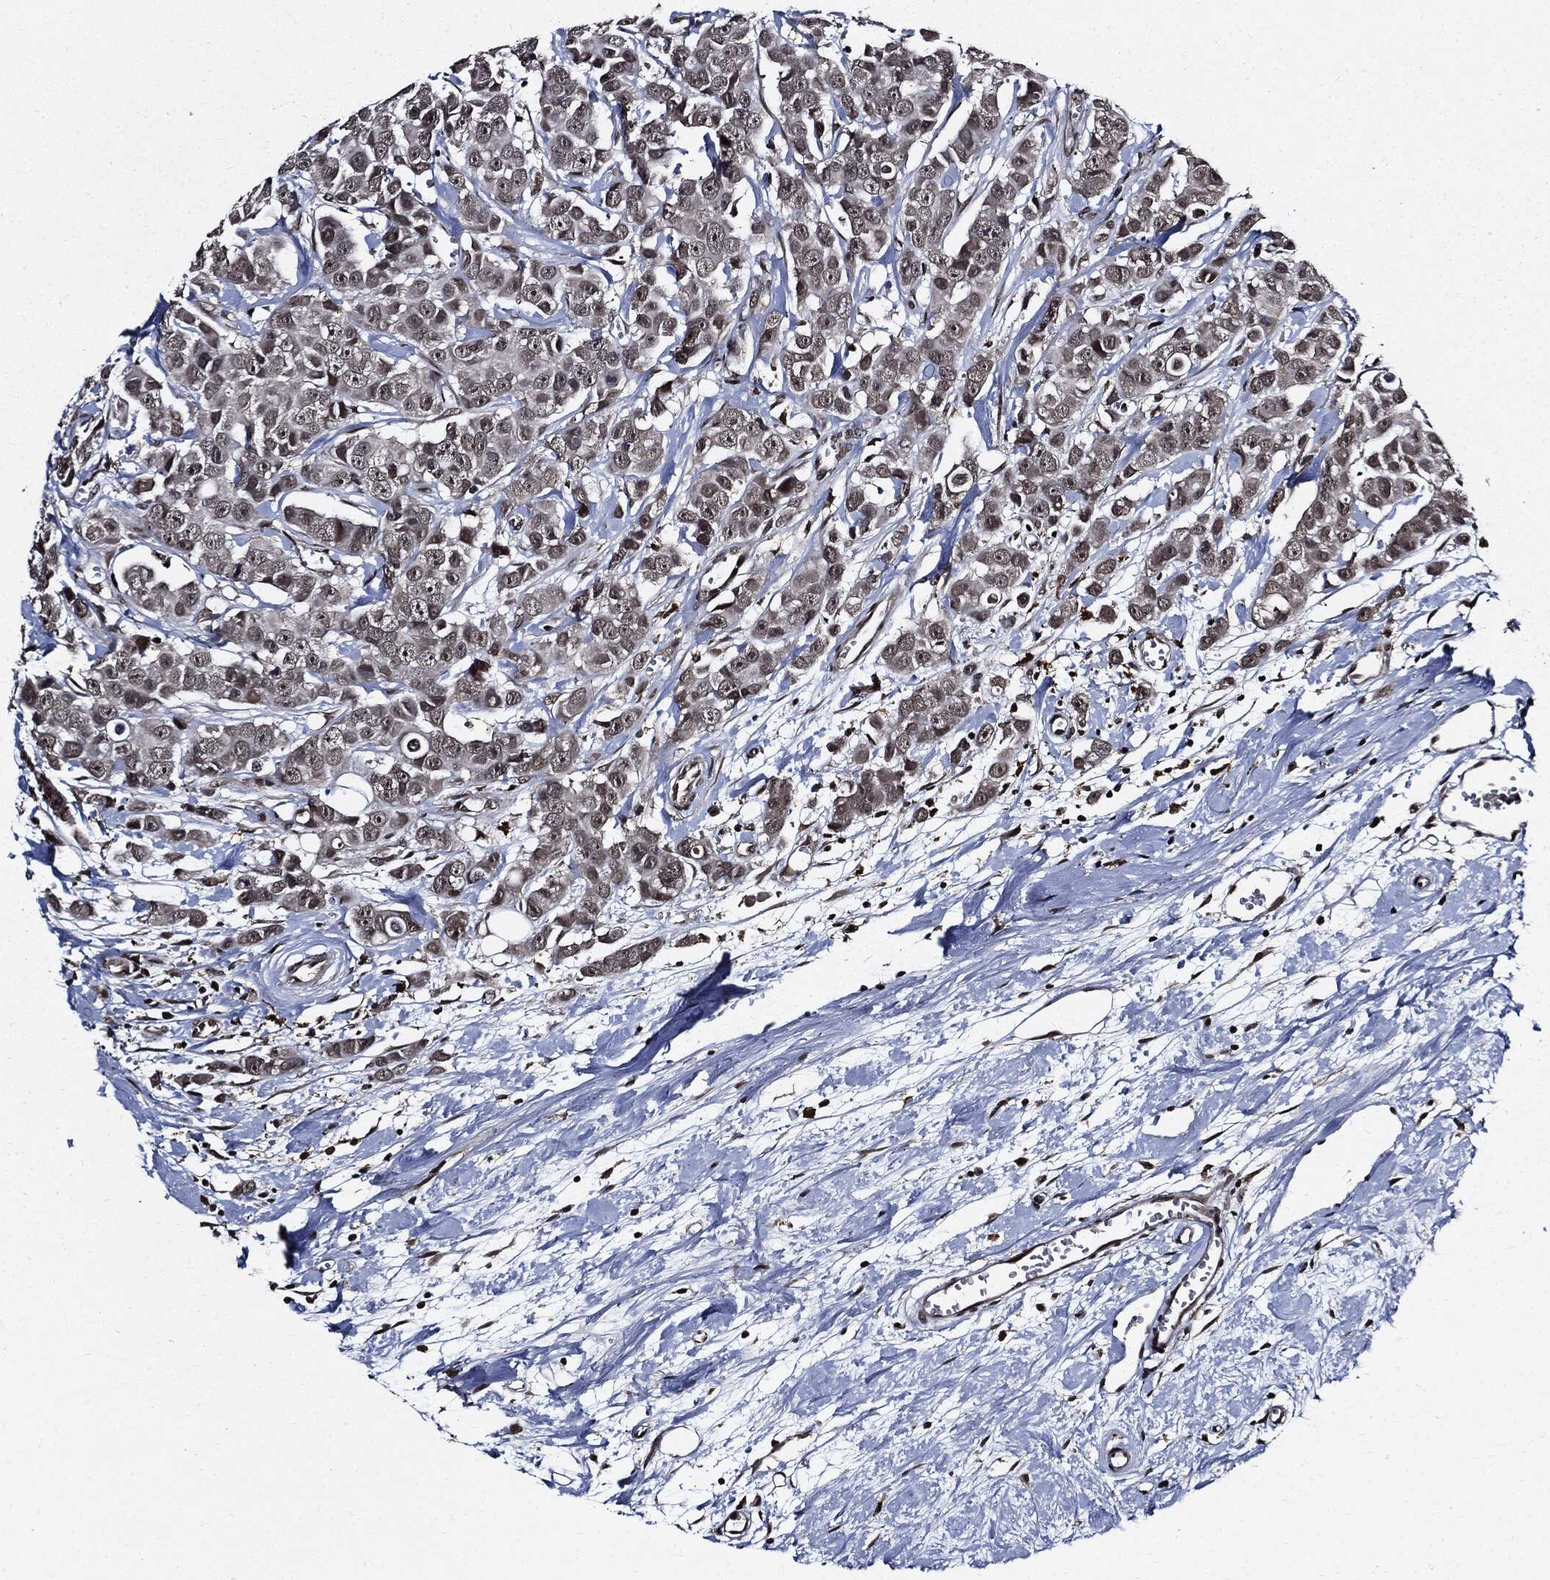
{"staining": {"intensity": "weak", "quantity": ">75%", "location": "cytoplasmic/membranous,nuclear"}, "tissue": "breast cancer", "cell_type": "Tumor cells", "image_type": "cancer", "snomed": [{"axis": "morphology", "description": "Duct carcinoma"}, {"axis": "topography", "description": "Breast"}], "caption": "Weak cytoplasmic/membranous and nuclear staining for a protein is present in about >75% of tumor cells of breast intraductal carcinoma using IHC.", "gene": "SUGT1", "patient": {"sex": "female", "age": 35}}